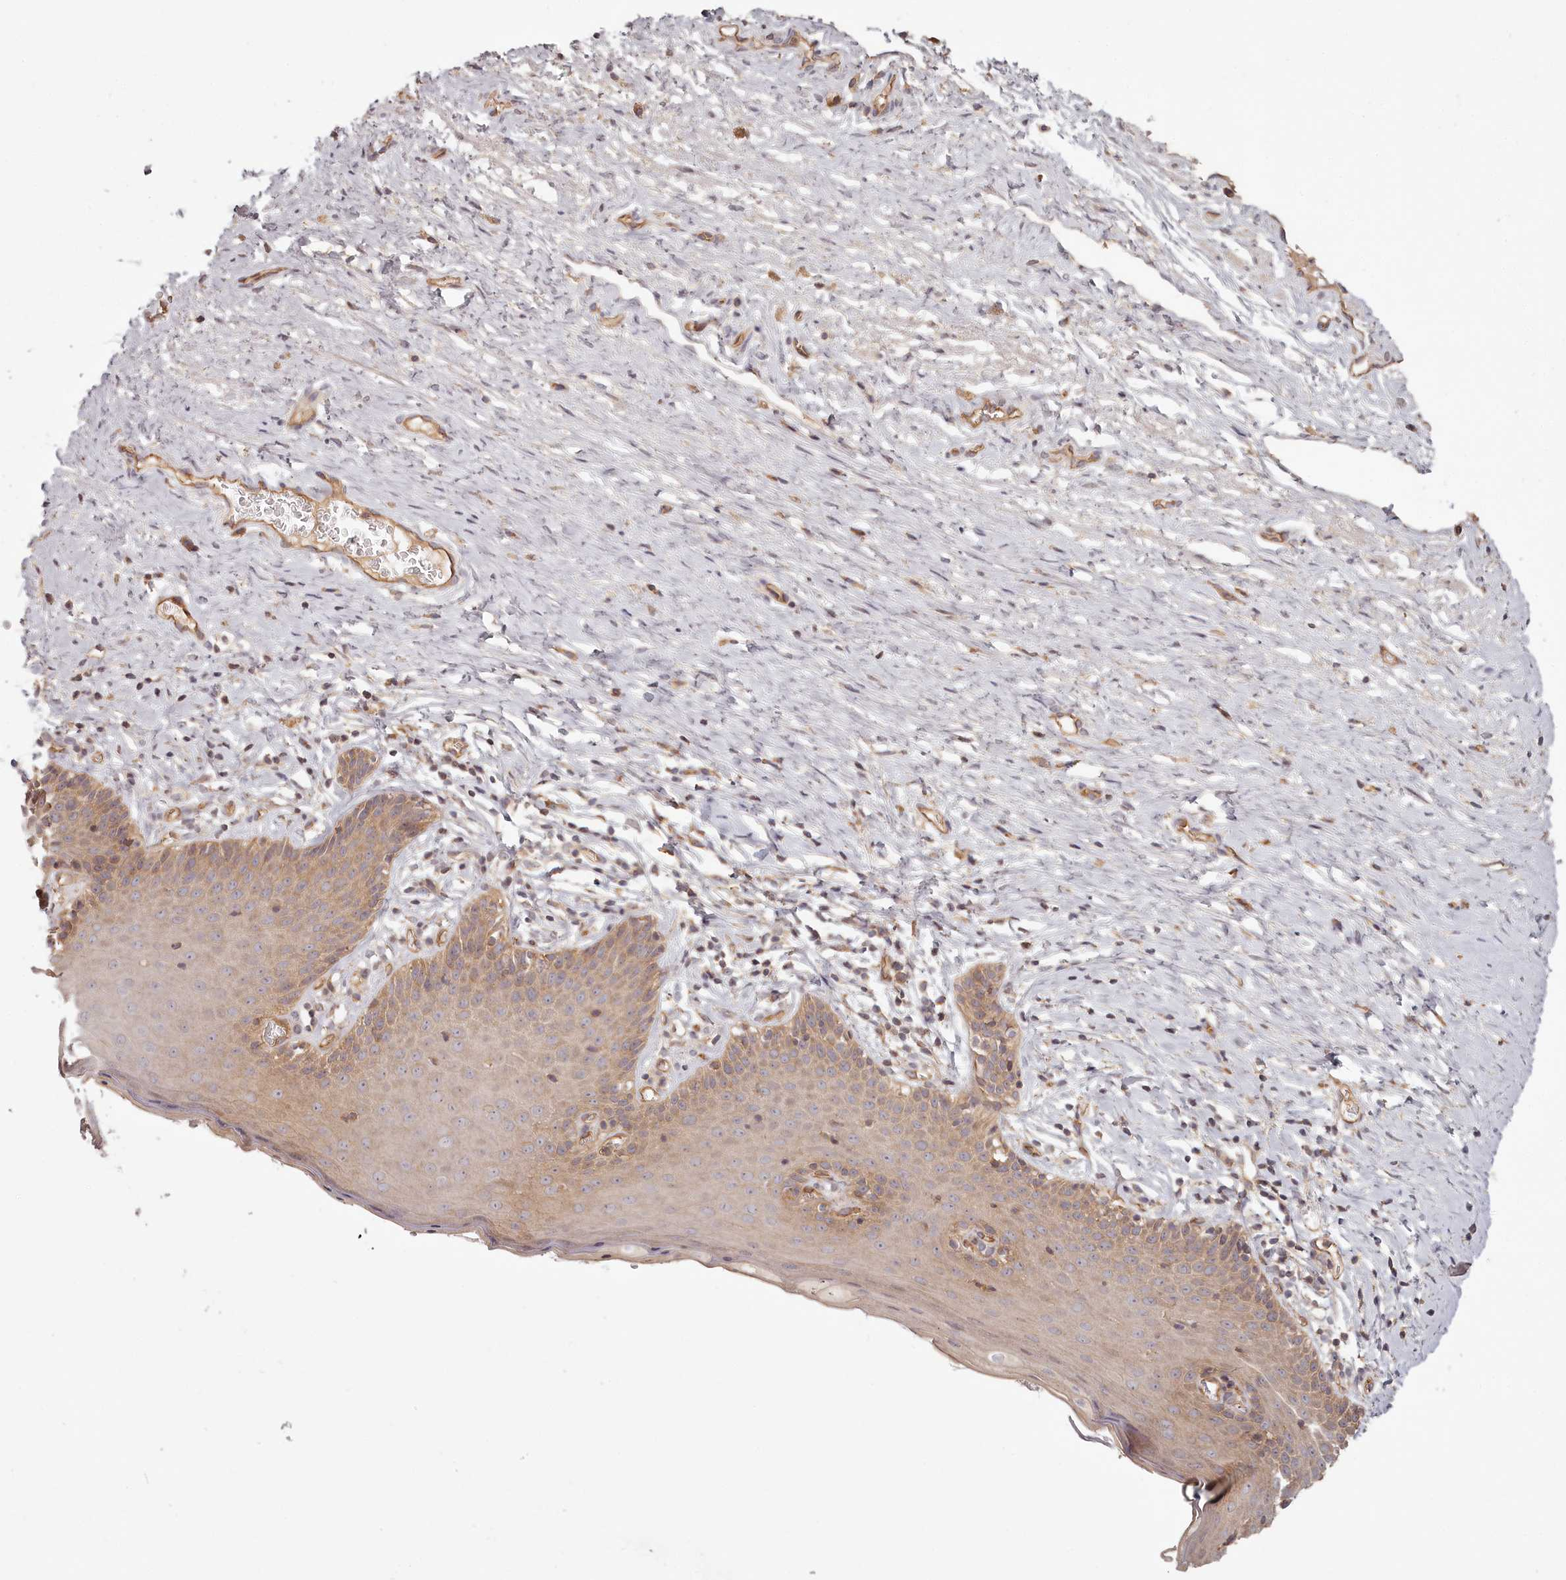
{"staining": {"intensity": "moderate", "quantity": ">75%", "location": "cytoplasmic/membranous"}, "tissue": "cervix", "cell_type": "Glandular cells", "image_type": "normal", "snomed": [{"axis": "morphology", "description": "Normal tissue, NOS"}, {"axis": "topography", "description": "Cervix"}], "caption": "Glandular cells exhibit medium levels of moderate cytoplasmic/membranous expression in about >75% of cells in normal human cervix. The staining was performed using DAB, with brown indicating positive protein expression. Nuclei are stained blue with hematoxylin.", "gene": "TMIE", "patient": {"sex": "female", "age": 42}}